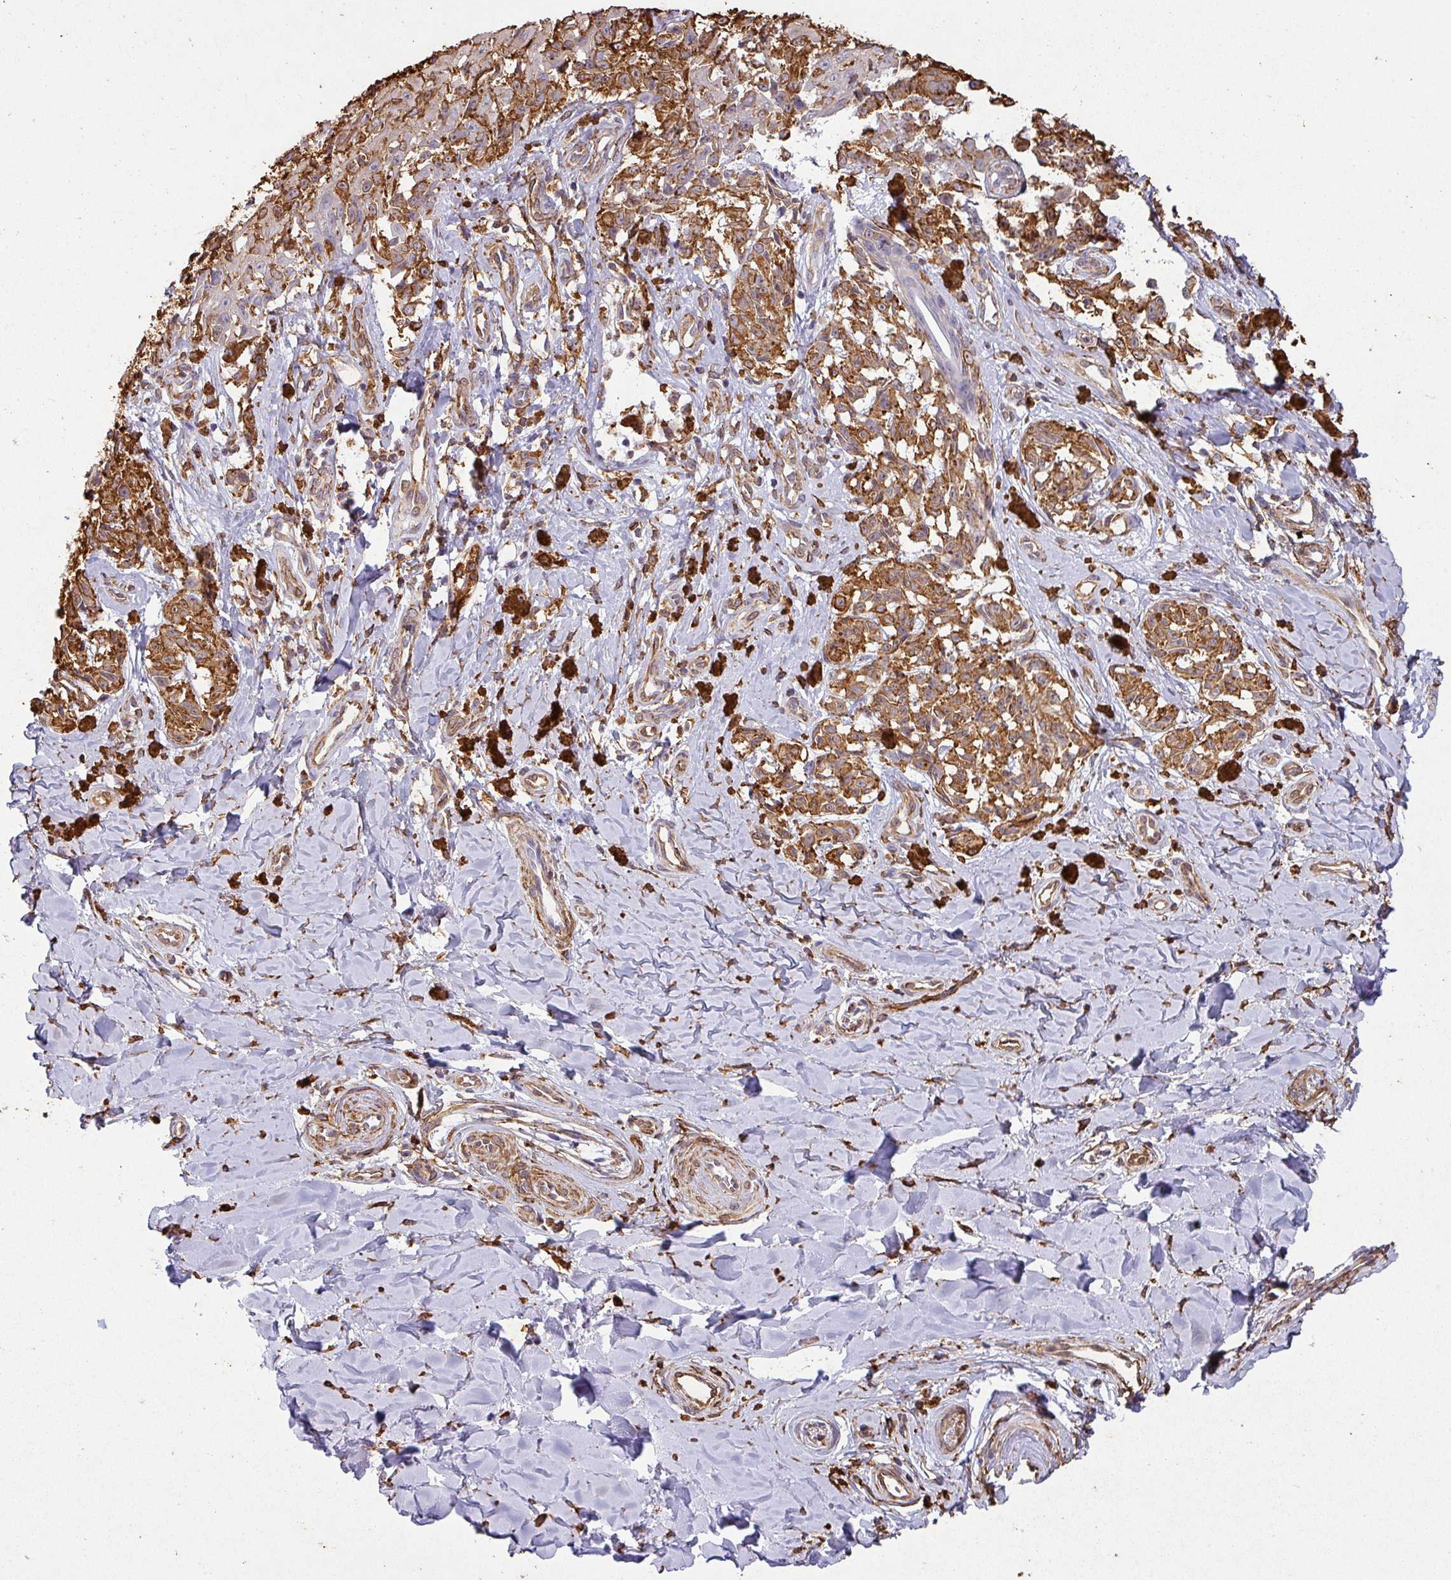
{"staining": {"intensity": "moderate", "quantity": ">75%", "location": "cytoplasmic/membranous"}, "tissue": "melanoma", "cell_type": "Tumor cells", "image_type": "cancer", "snomed": [{"axis": "morphology", "description": "Malignant melanoma, NOS"}, {"axis": "topography", "description": "Skin"}], "caption": "Melanoma stained with a protein marker exhibits moderate staining in tumor cells.", "gene": "ZNF280C", "patient": {"sex": "female", "age": 65}}